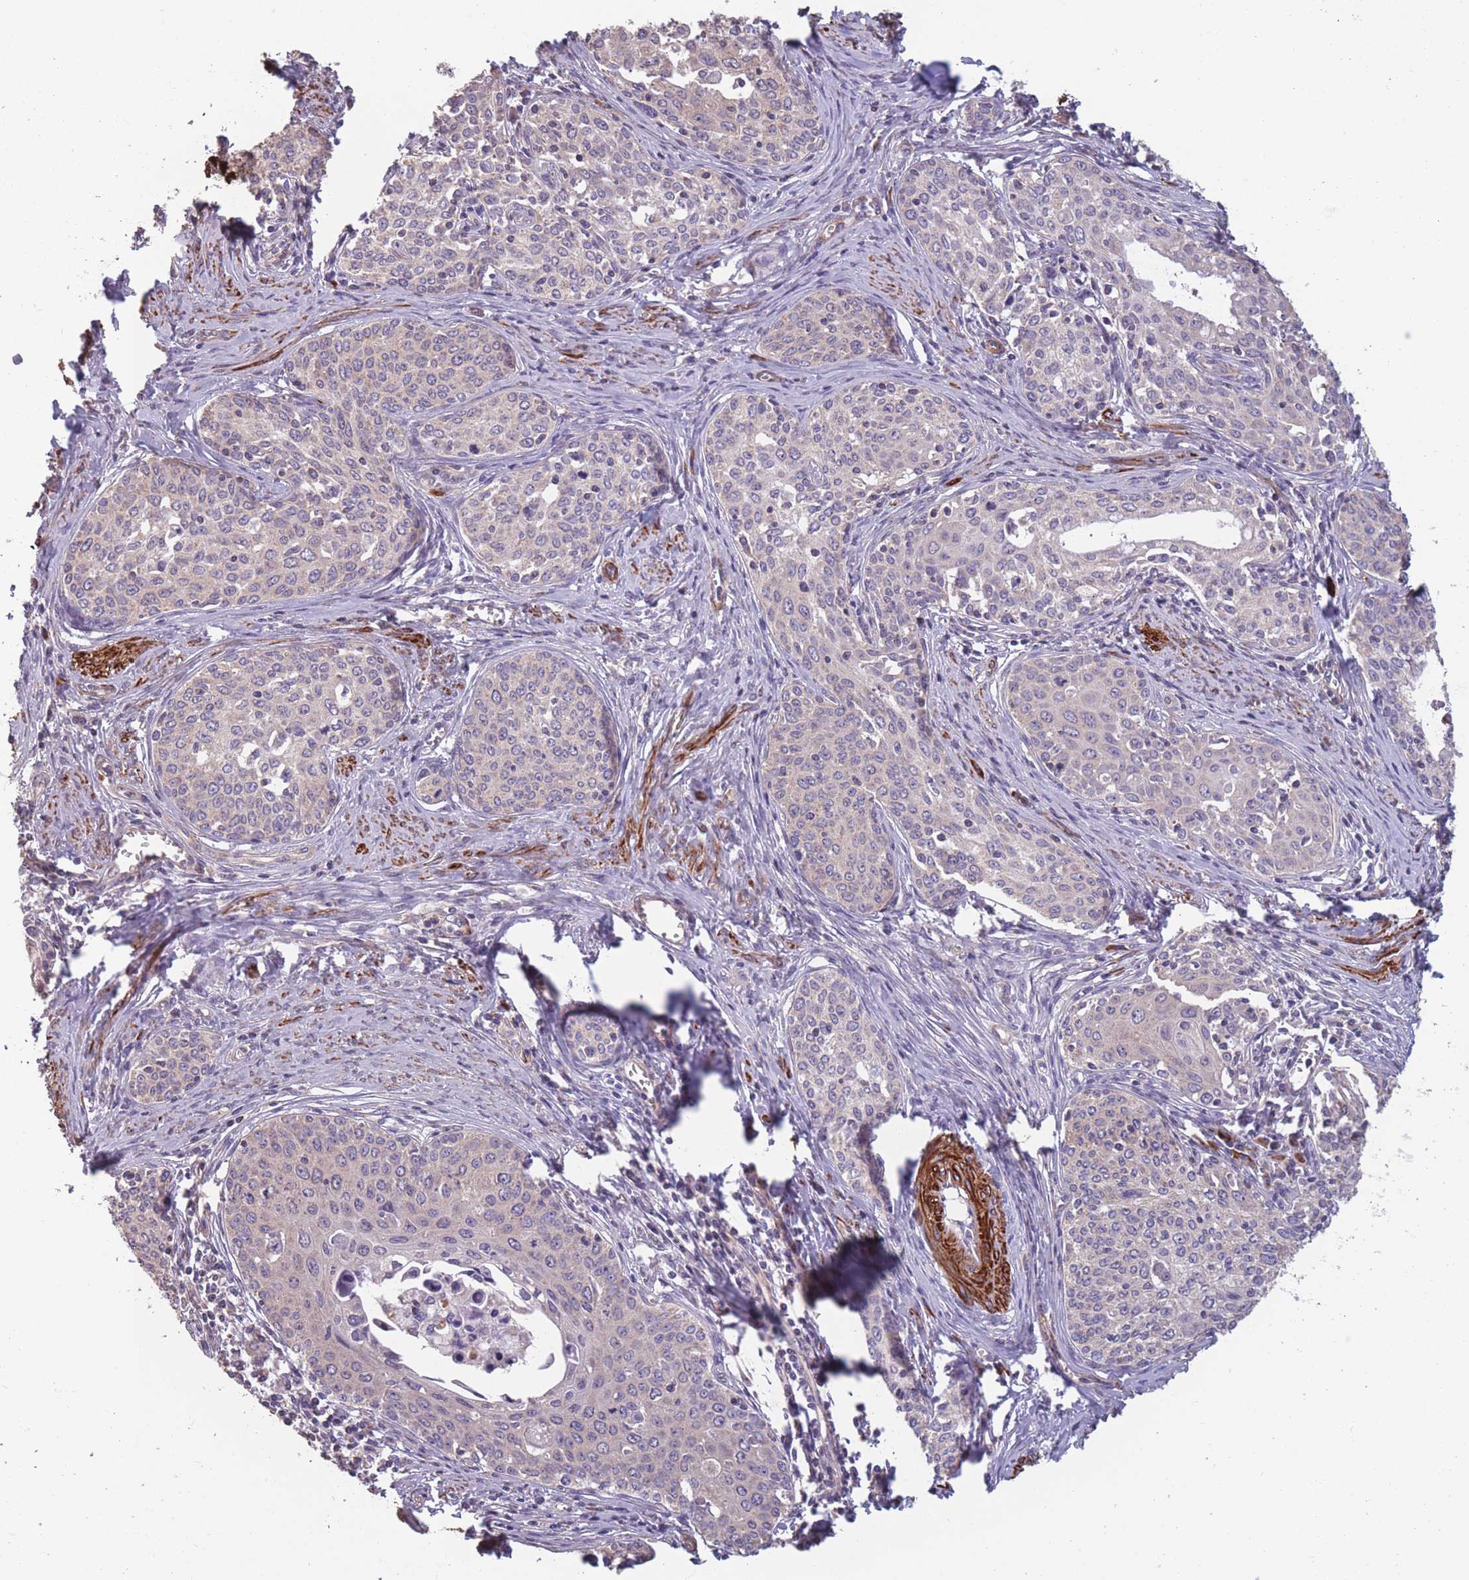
{"staining": {"intensity": "negative", "quantity": "none", "location": "none"}, "tissue": "cervical cancer", "cell_type": "Tumor cells", "image_type": "cancer", "snomed": [{"axis": "morphology", "description": "Squamous cell carcinoma, NOS"}, {"axis": "morphology", "description": "Adenocarcinoma, NOS"}, {"axis": "topography", "description": "Cervix"}], "caption": "A micrograph of cervical cancer (adenocarcinoma) stained for a protein shows no brown staining in tumor cells.", "gene": "TOMM40L", "patient": {"sex": "female", "age": 52}}